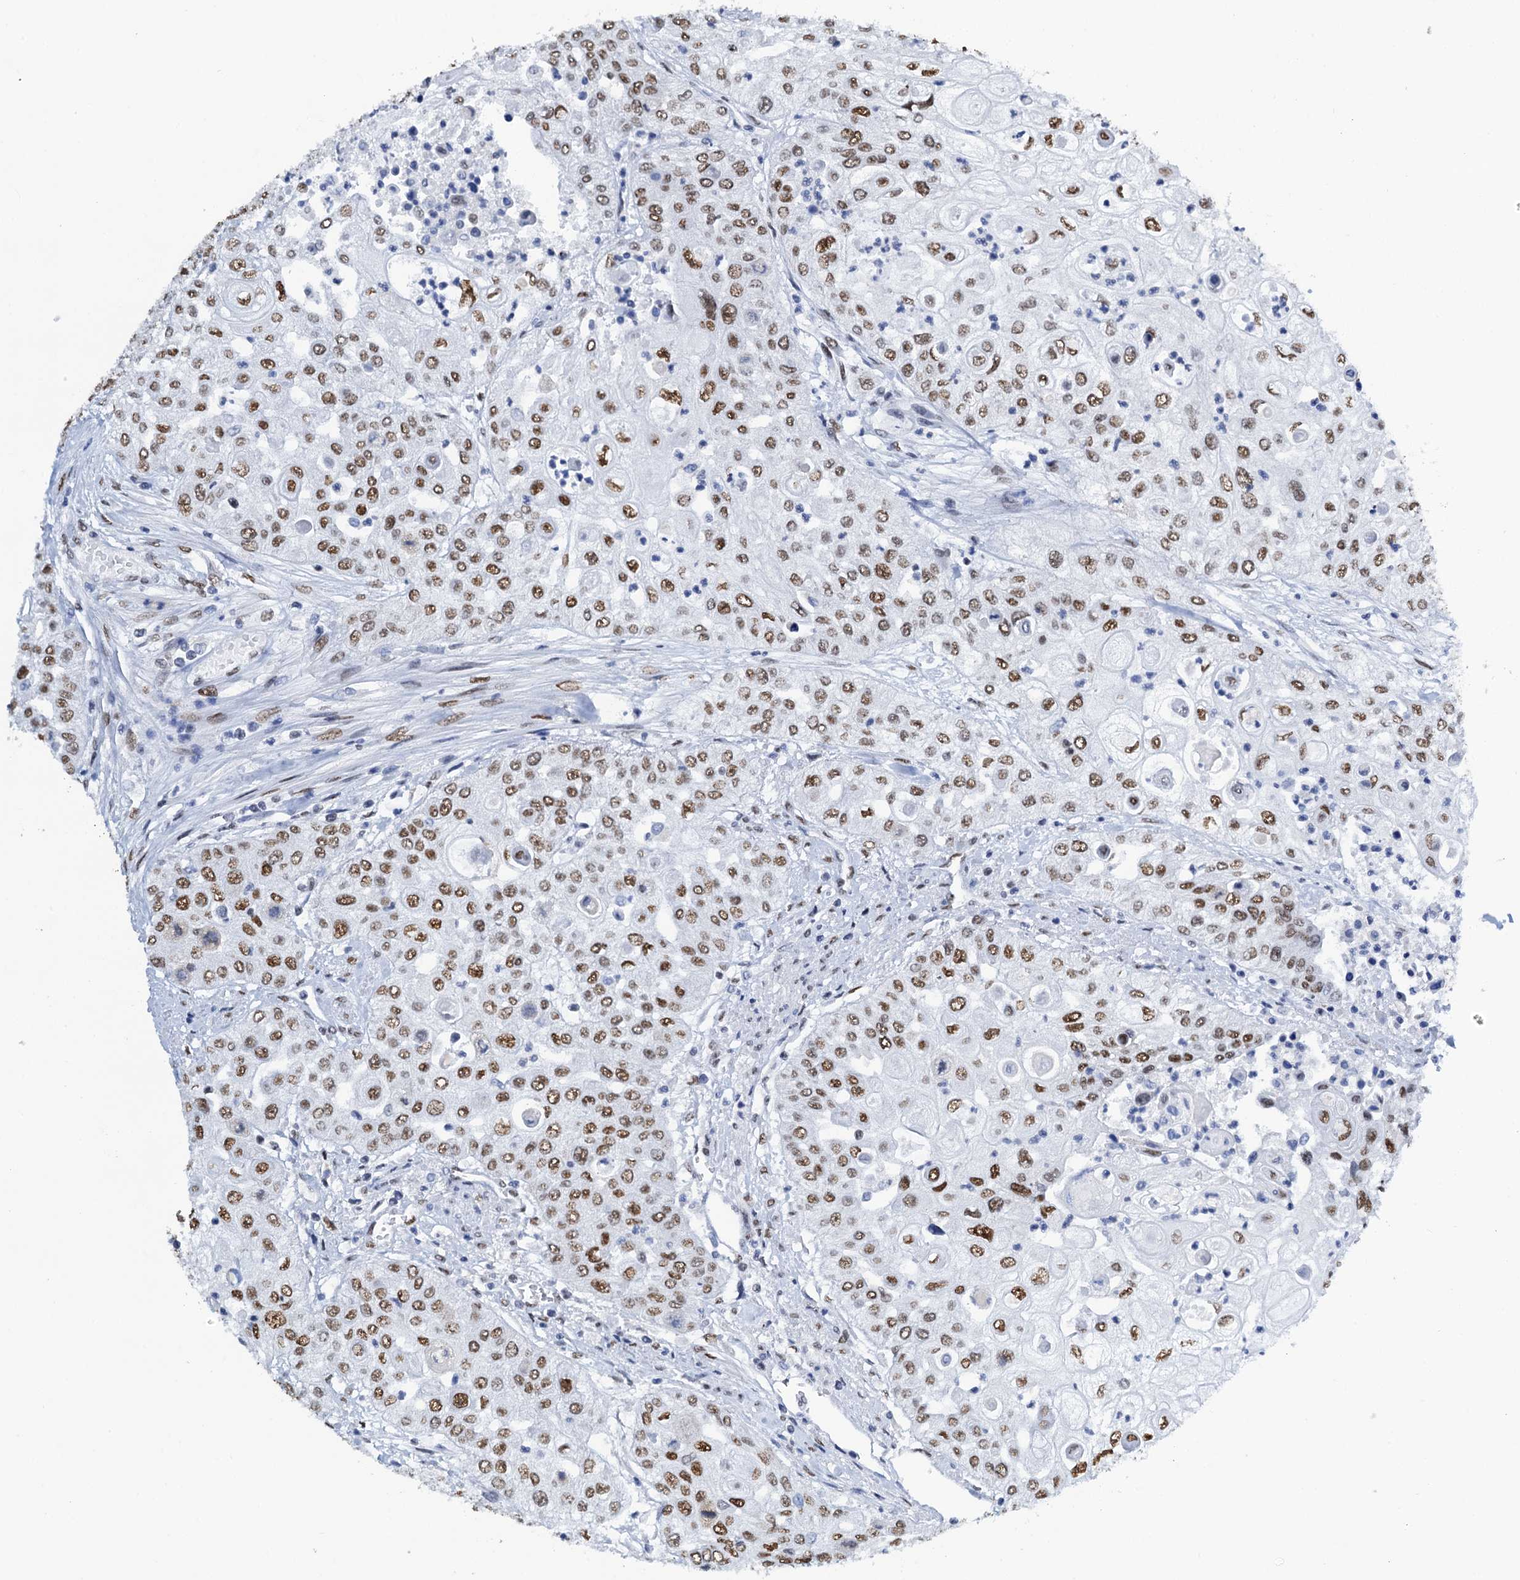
{"staining": {"intensity": "moderate", "quantity": ">75%", "location": "nuclear"}, "tissue": "urothelial cancer", "cell_type": "Tumor cells", "image_type": "cancer", "snomed": [{"axis": "morphology", "description": "Urothelial carcinoma, High grade"}, {"axis": "topography", "description": "Urinary bladder"}], "caption": "There is medium levels of moderate nuclear staining in tumor cells of urothelial carcinoma (high-grade), as demonstrated by immunohistochemical staining (brown color).", "gene": "SLTM", "patient": {"sex": "female", "age": 79}}